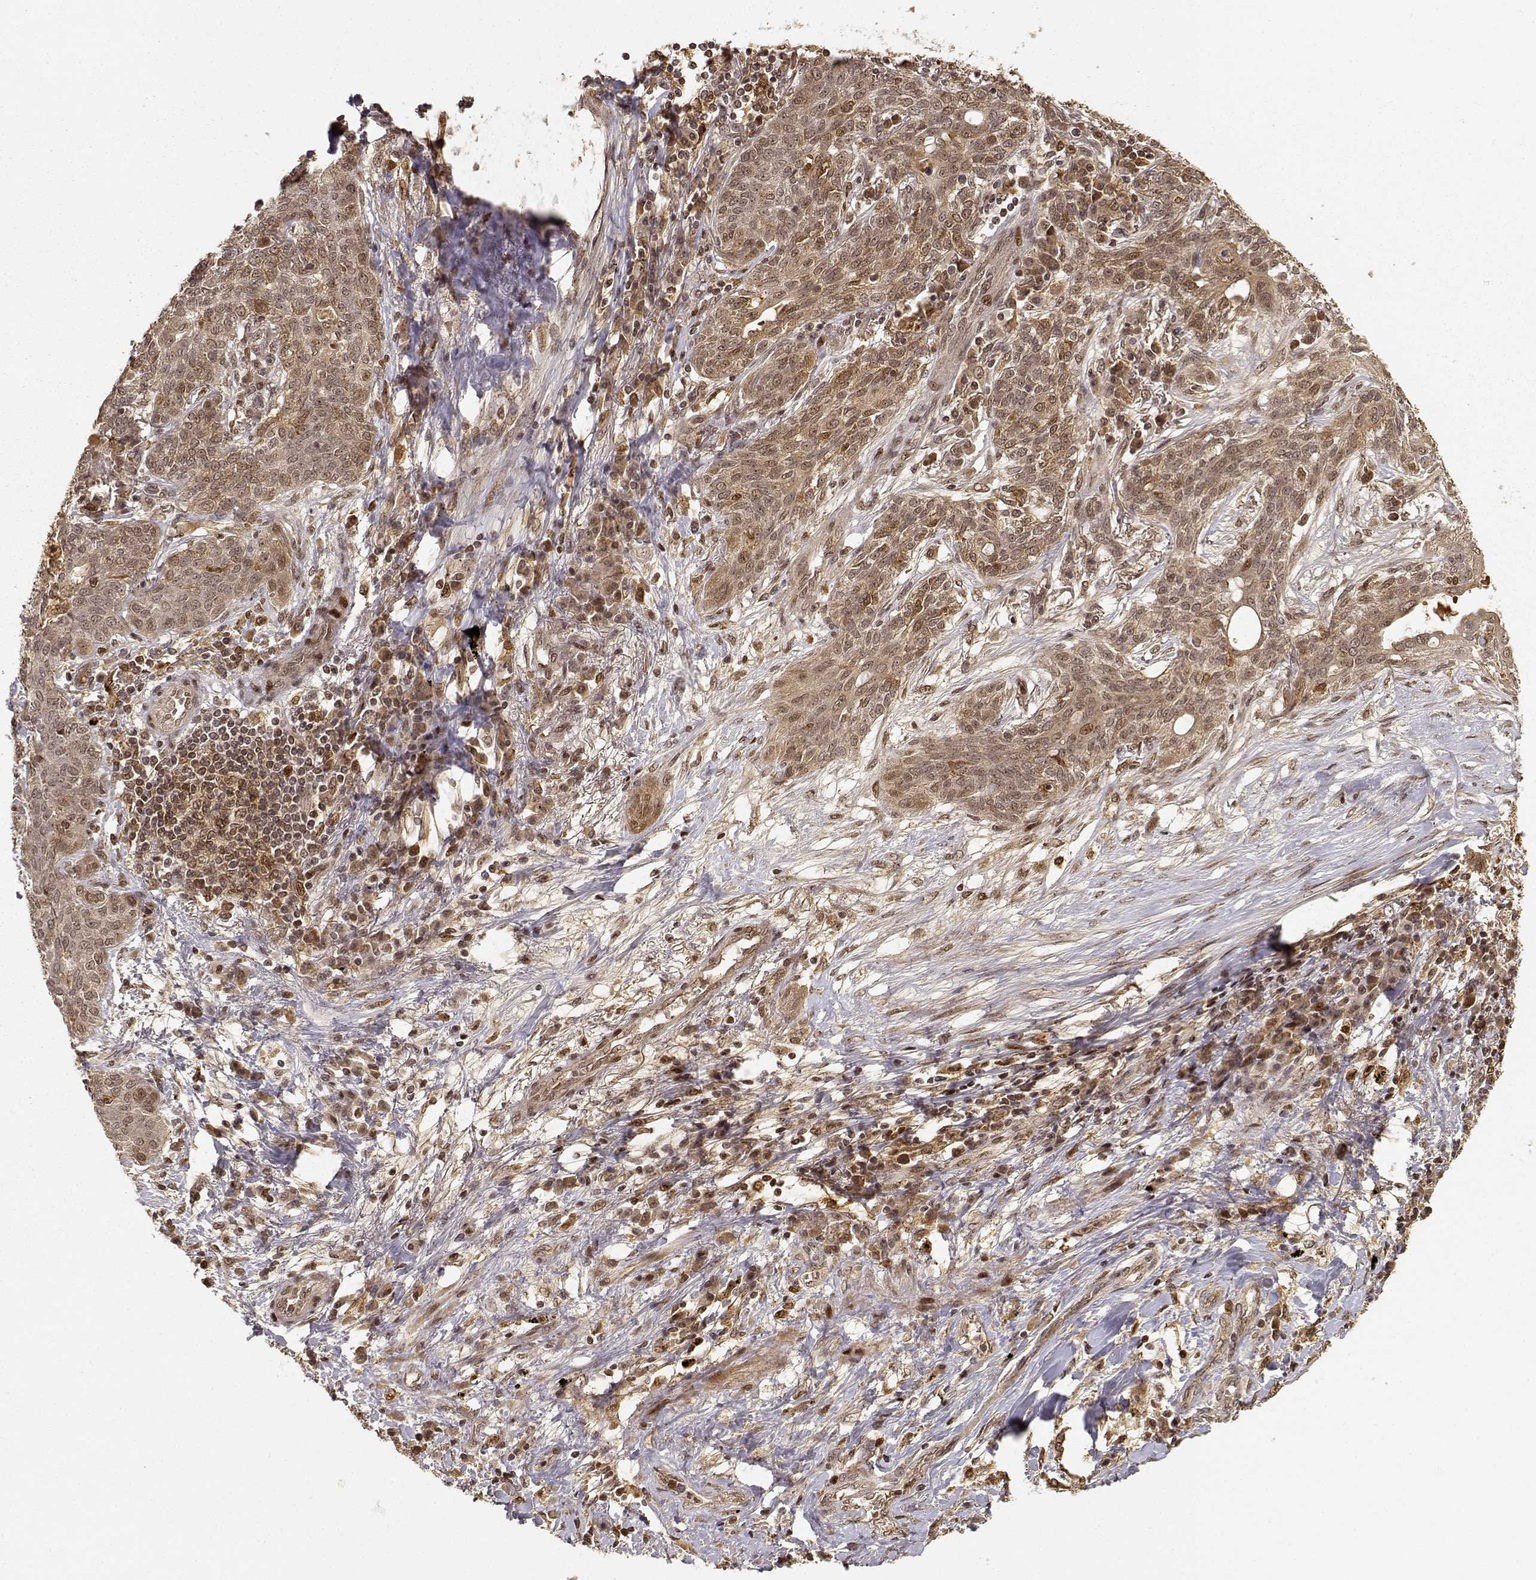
{"staining": {"intensity": "weak", "quantity": ">75%", "location": "cytoplasmic/membranous,nuclear"}, "tissue": "lung cancer", "cell_type": "Tumor cells", "image_type": "cancer", "snomed": [{"axis": "morphology", "description": "Squamous cell carcinoma, NOS"}, {"axis": "topography", "description": "Lung"}], "caption": "About >75% of tumor cells in squamous cell carcinoma (lung) reveal weak cytoplasmic/membranous and nuclear protein expression as visualized by brown immunohistochemical staining.", "gene": "MAEA", "patient": {"sex": "female", "age": 70}}